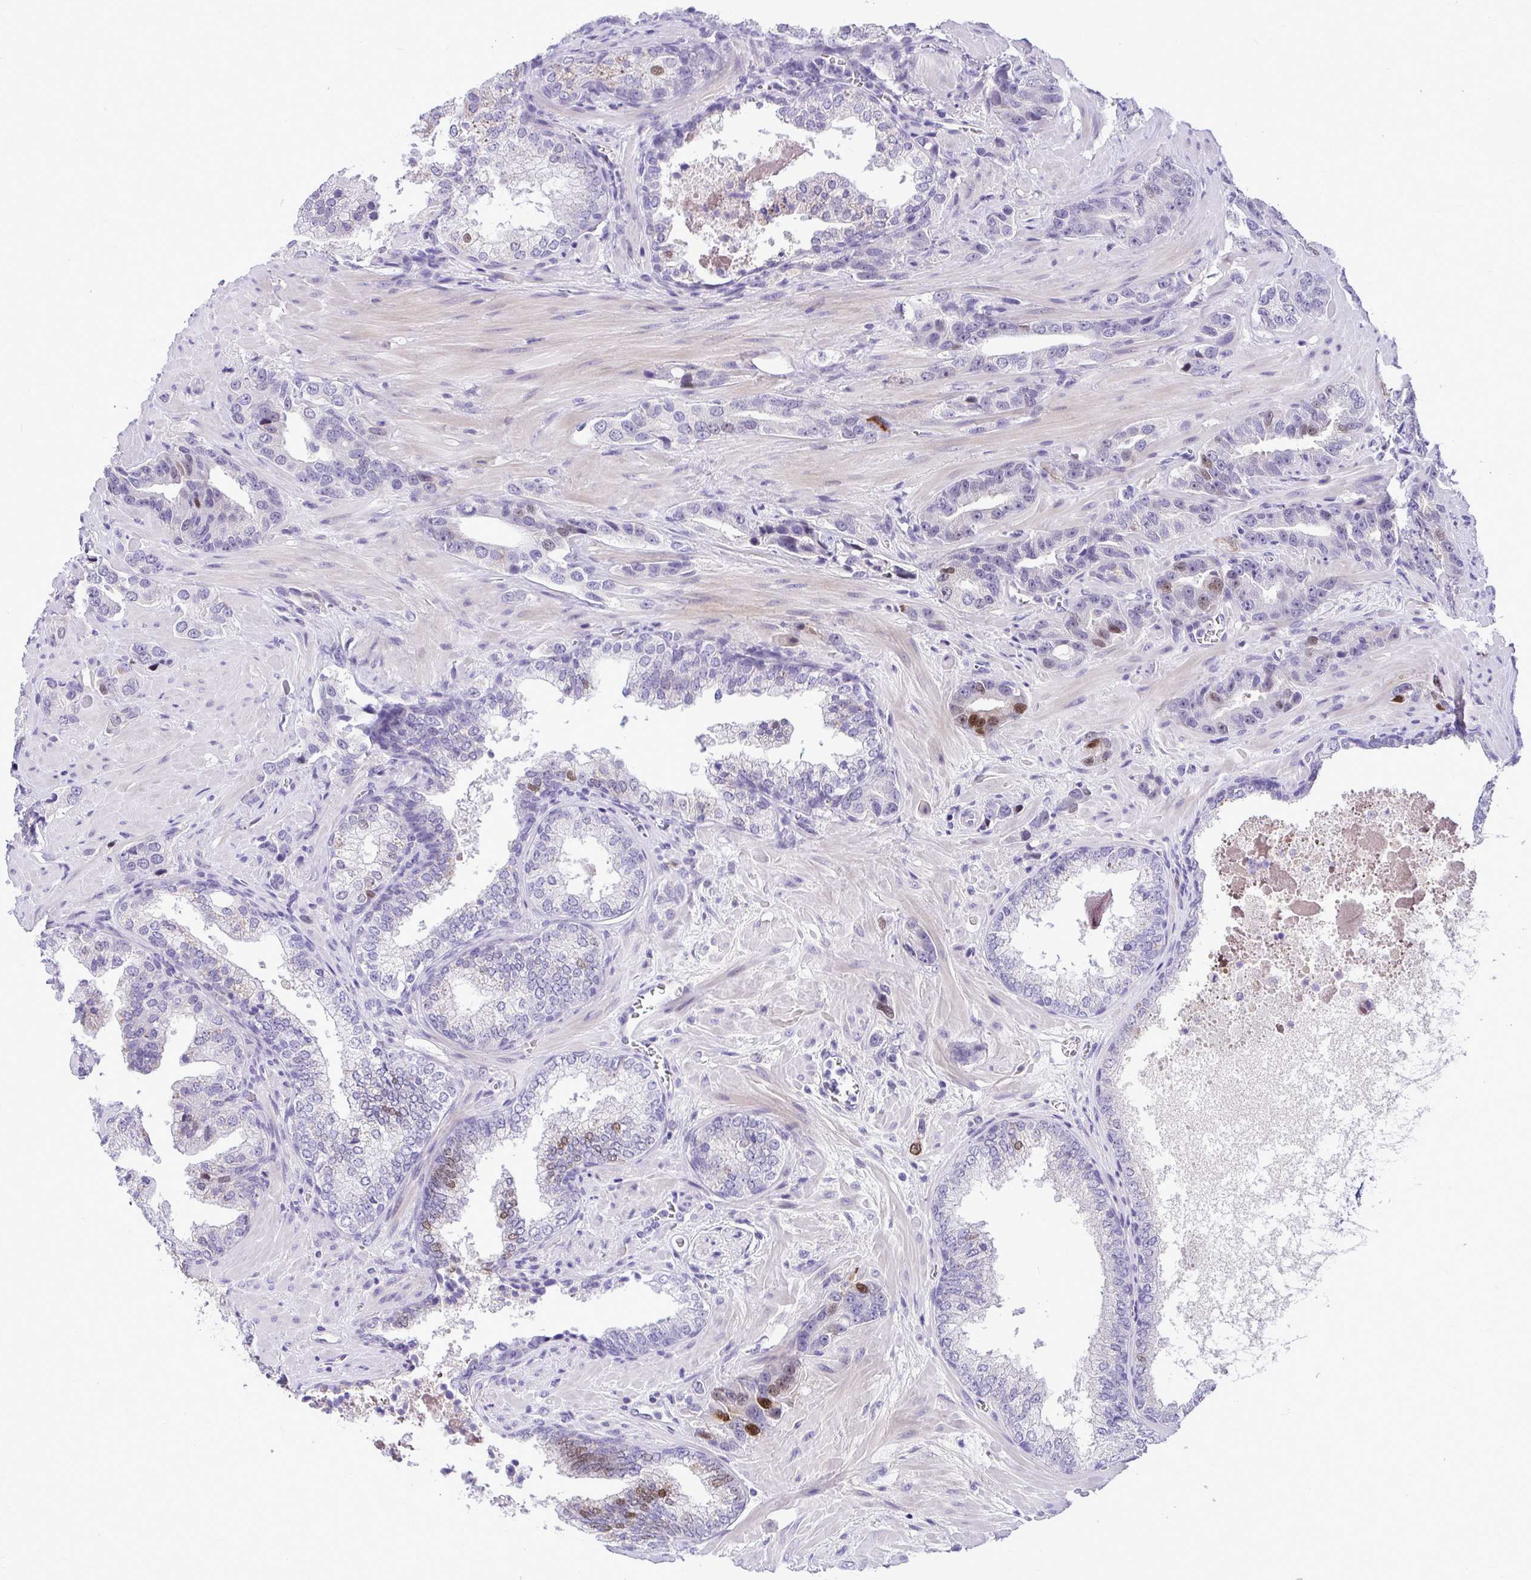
{"staining": {"intensity": "moderate", "quantity": "<25%", "location": "nuclear"}, "tissue": "prostate cancer", "cell_type": "Tumor cells", "image_type": "cancer", "snomed": [{"axis": "morphology", "description": "Adenocarcinoma, High grade"}, {"axis": "topography", "description": "Prostate"}], "caption": "Human high-grade adenocarcinoma (prostate) stained with a brown dye displays moderate nuclear positive staining in about <25% of tumor cells.", "gene": "CDC20", "patient": {"sex": "male", "age": 65}}